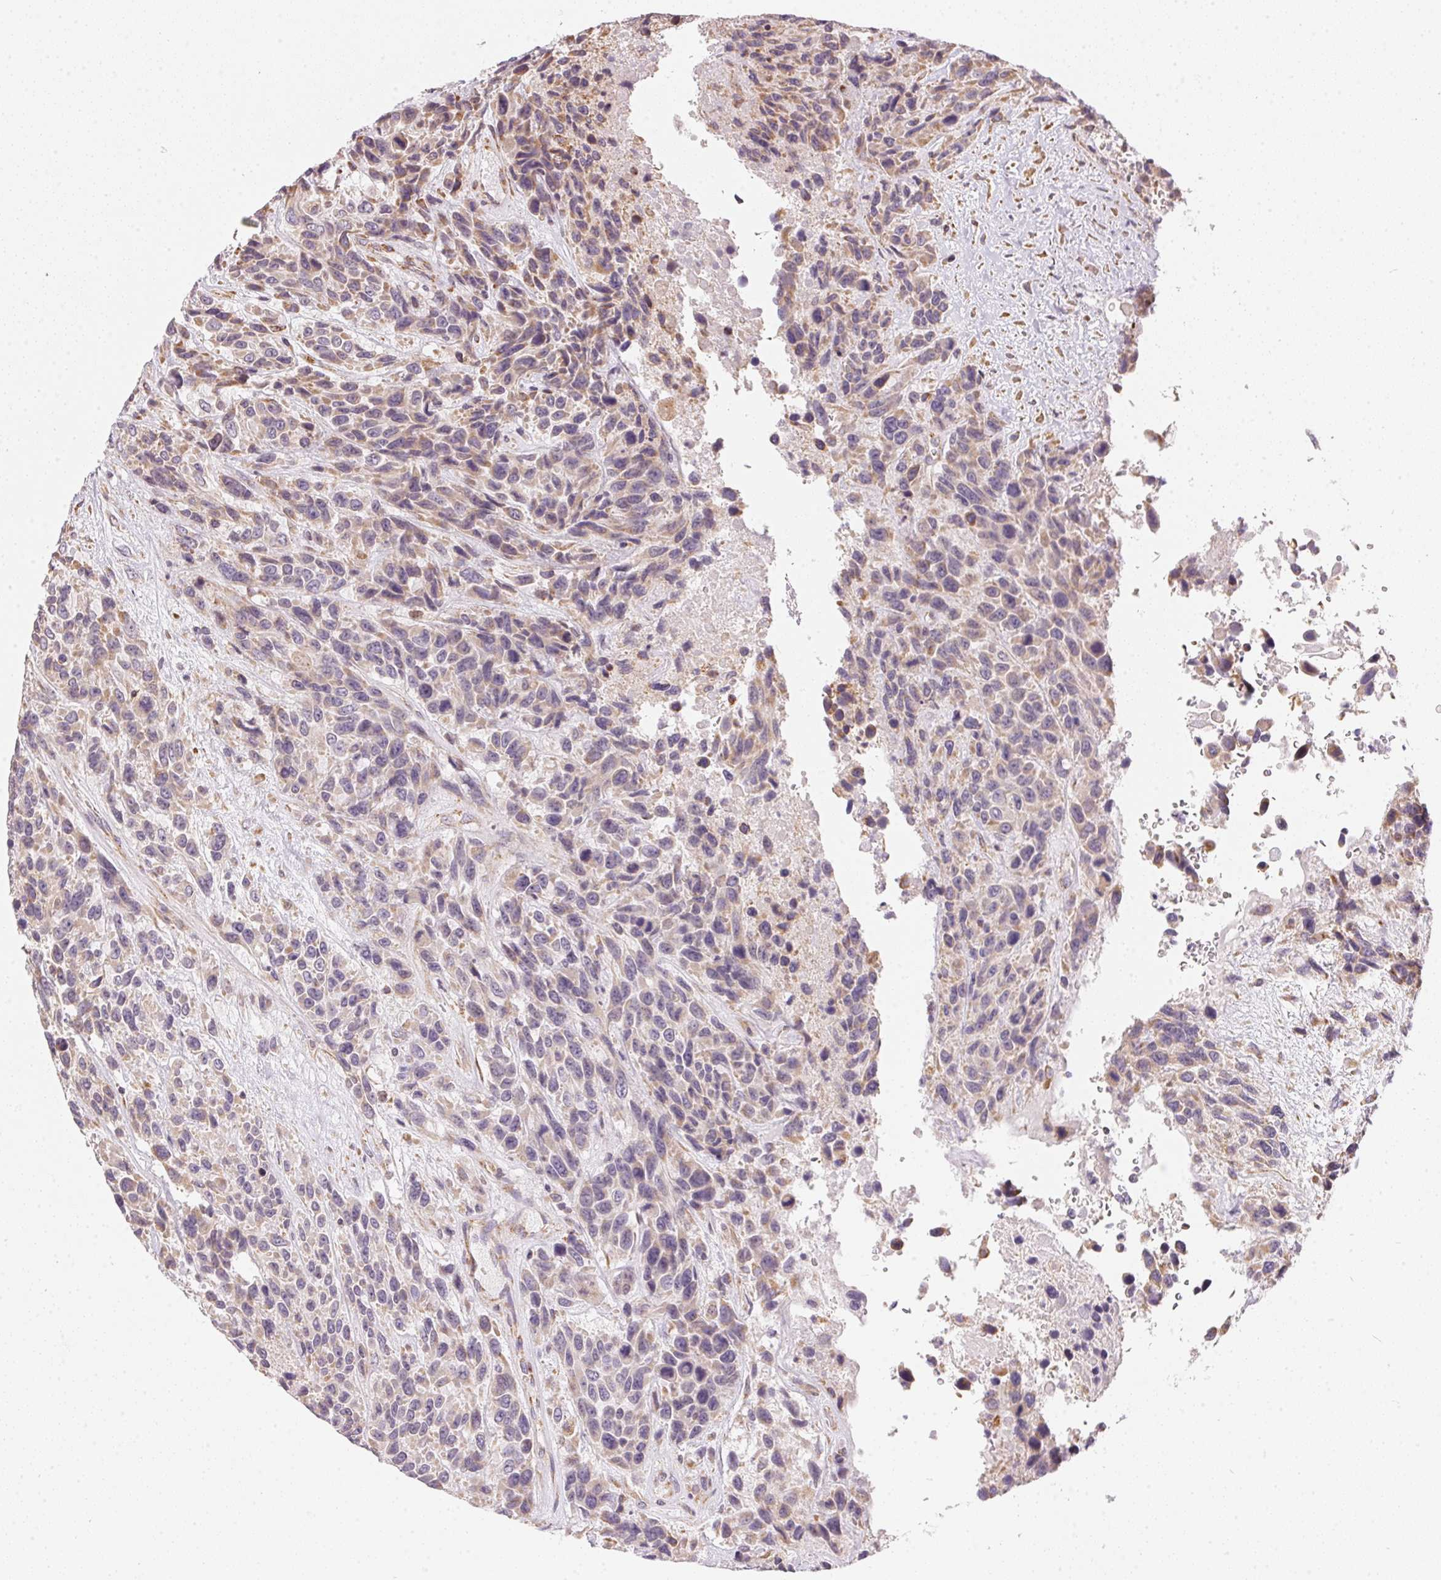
{"staining": {"intensity": "weak", "quantity": "<25%", "location": "cytoplasmic/membranous"}, "tissue": "urothelial cancer", "cell_type": "Tumor cells", "image_type": "cancer", "snomed": [{"axis": "morphology", "description": "Urothelial carcinoma, High grade"}, {"axis": "topography", "description": "Urinary bladder"}], "caption": "This micrograph is of urothelial cancer stained with immunohistochemistry (IHC) to label a protein in brown with the nuclei are counter-stained blue. There is no positivity in tumor cells.", "gene": "VWA5B2", "patient": {"sex": "female", "age": 70}}